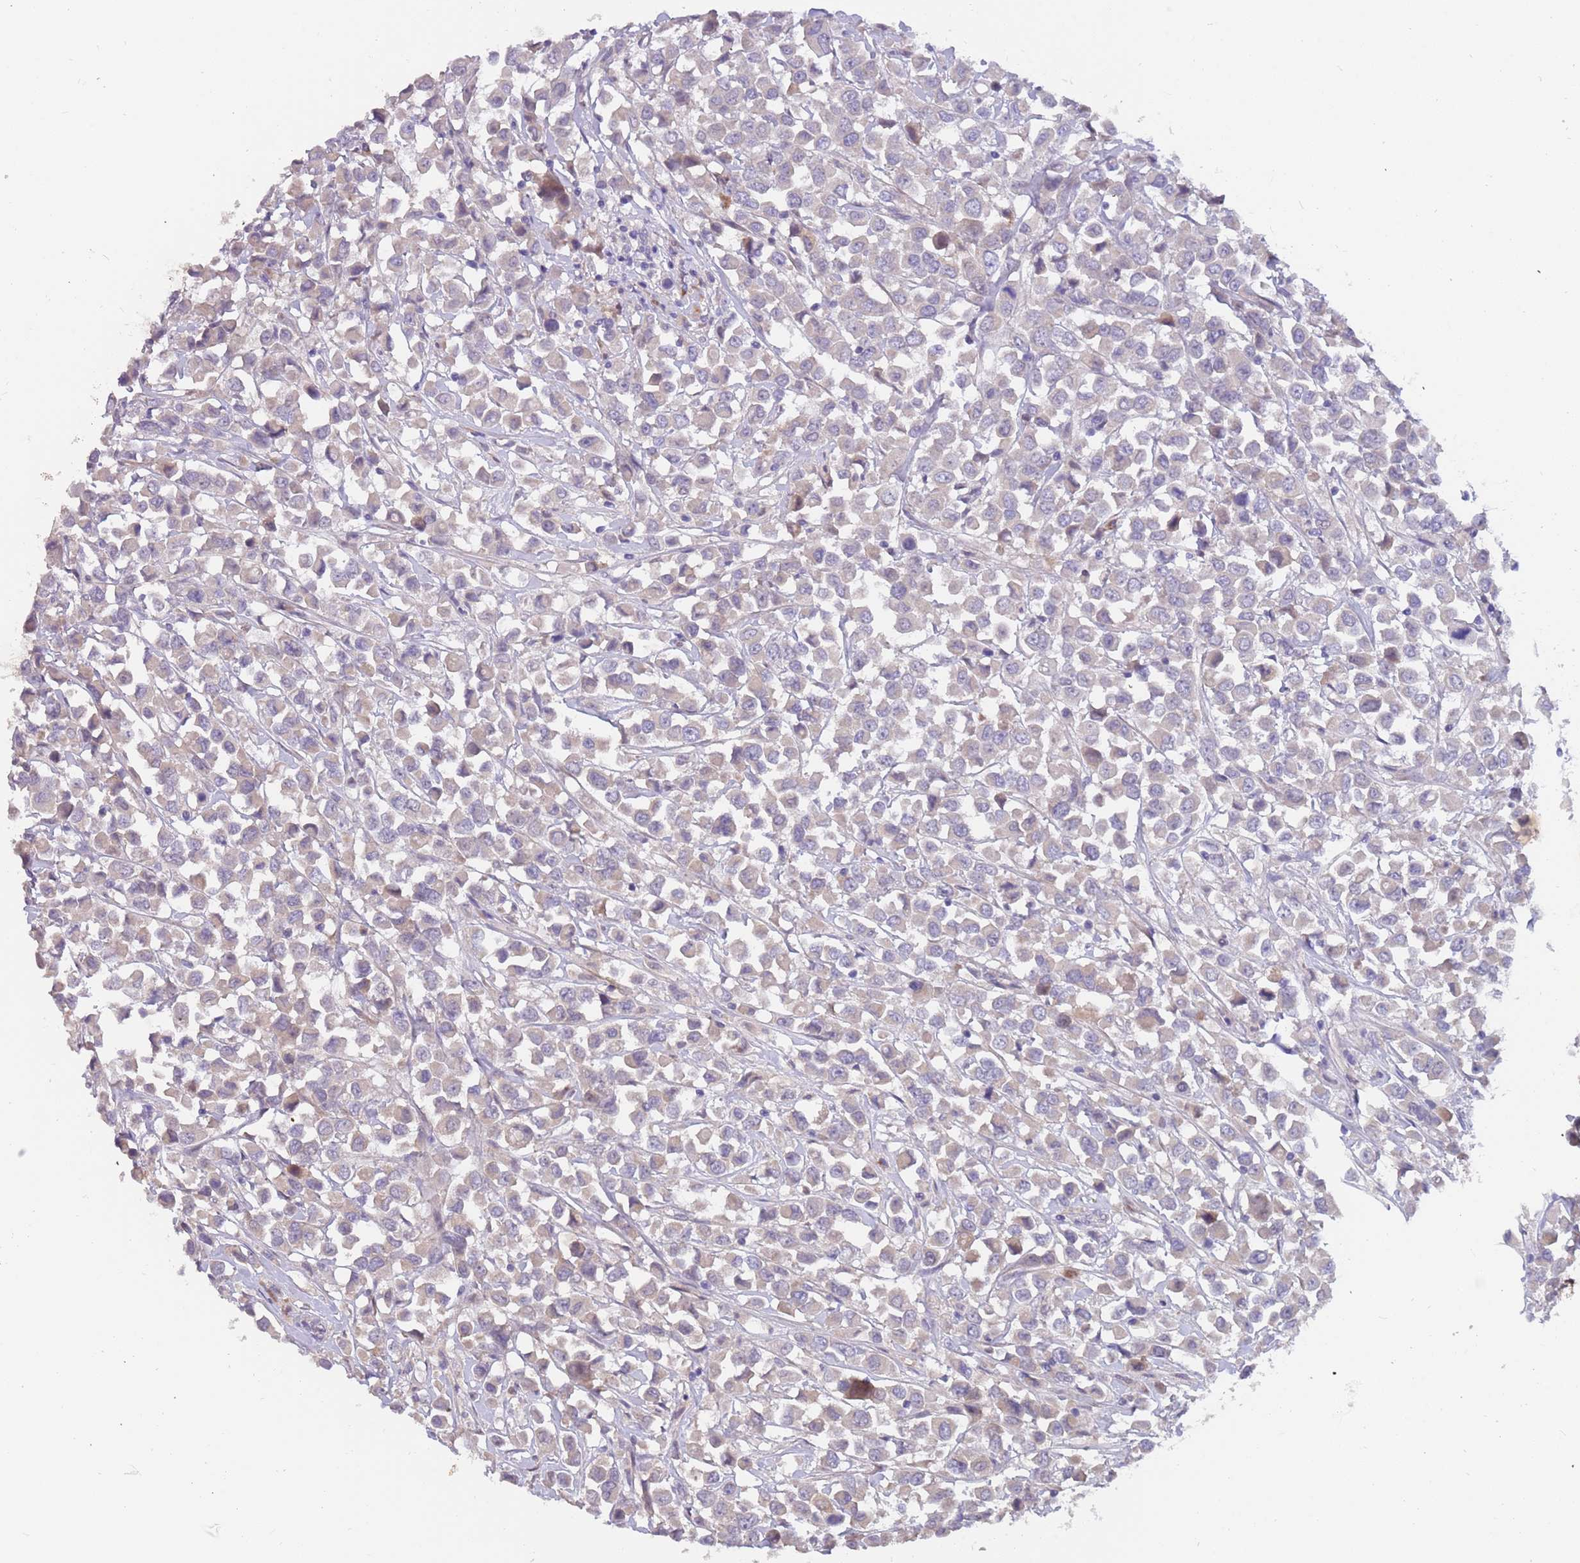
{"staining": {"intensity": "weak", "quantity": "<25%", "location": "cytoplasmic/membranous"}, "tissue": "breast cancer", "cell_type": "Tumor cells", "image_type": "cancer", "snomed": [{"axis": "morphology", "description": "Duct carcinoma"}, {"axis": "topography", "description": "Breast"}], "caption": "A micrograph of breast invasive ductal carcinoma stained for a protein exhibits no brown staining in tumor cells.", "gene": "ZNF746", "patient": {"sex": "female", "age": 61}}